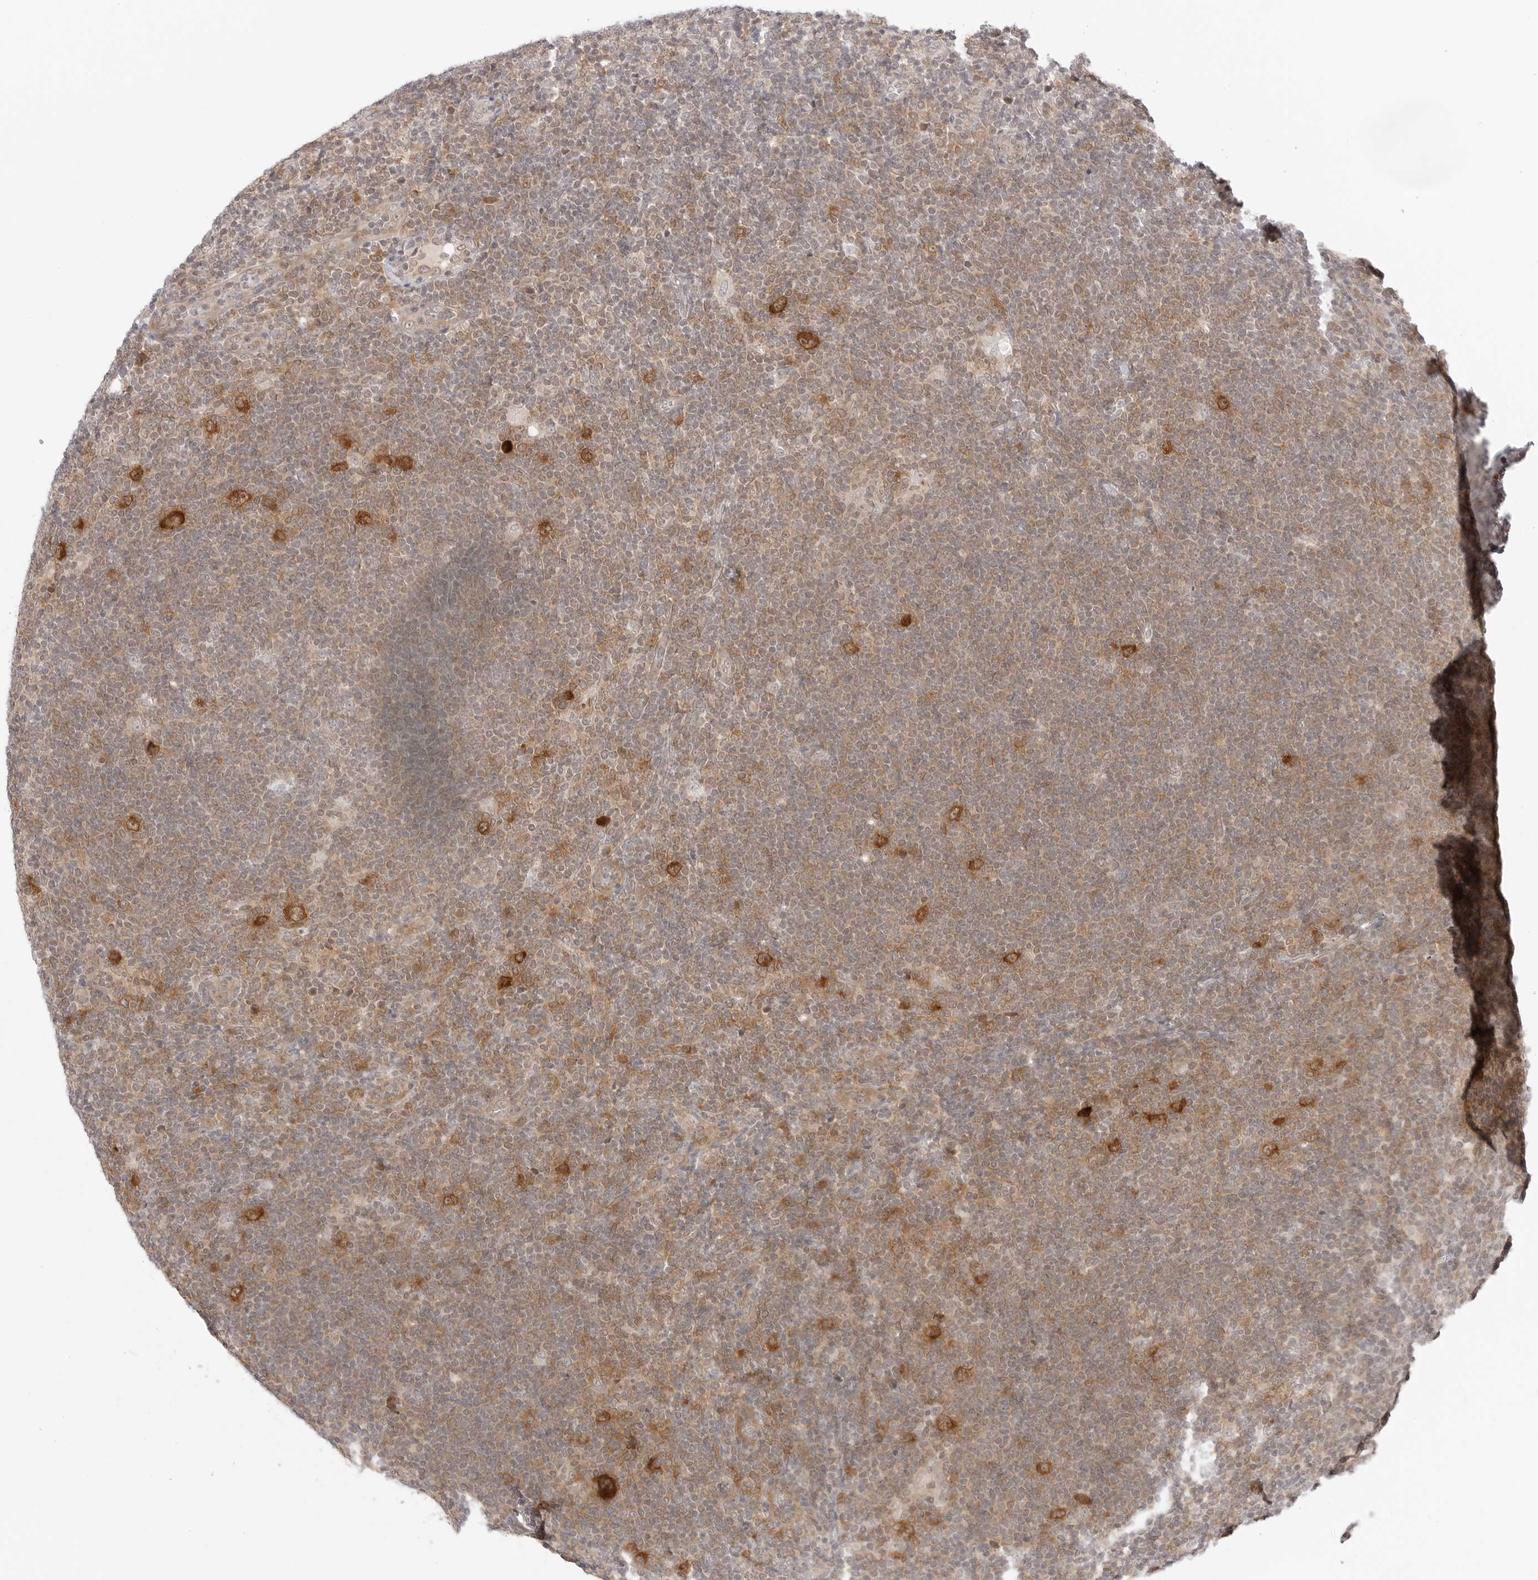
{"staining": {"intensity": "strong", "quantity": ">75%", "location": "cytoplasmic/membranous"}, "tissue": "lymphoma", "cell_type": "Tumor cells", "image_type": "cancer", "snomed": [{"axis": "morphology", "description": "Hodgkin's disease, NOS"}, {"axis": "topography", "description": "Lymph node"}], "caption": "Hodgkin's disease was stained to show a protein in brown. There is high levels of strong cytoplasmic/membranous staining in about >75% of tumor cells. The staining was performed using DAB (3,3'-diaminobenzidine), with brown indicating positive protein expression. Nuclei are stained blue with hematoxylin.", "gene": "NUDC", "patient": {"sex": "female", "age": 57}}